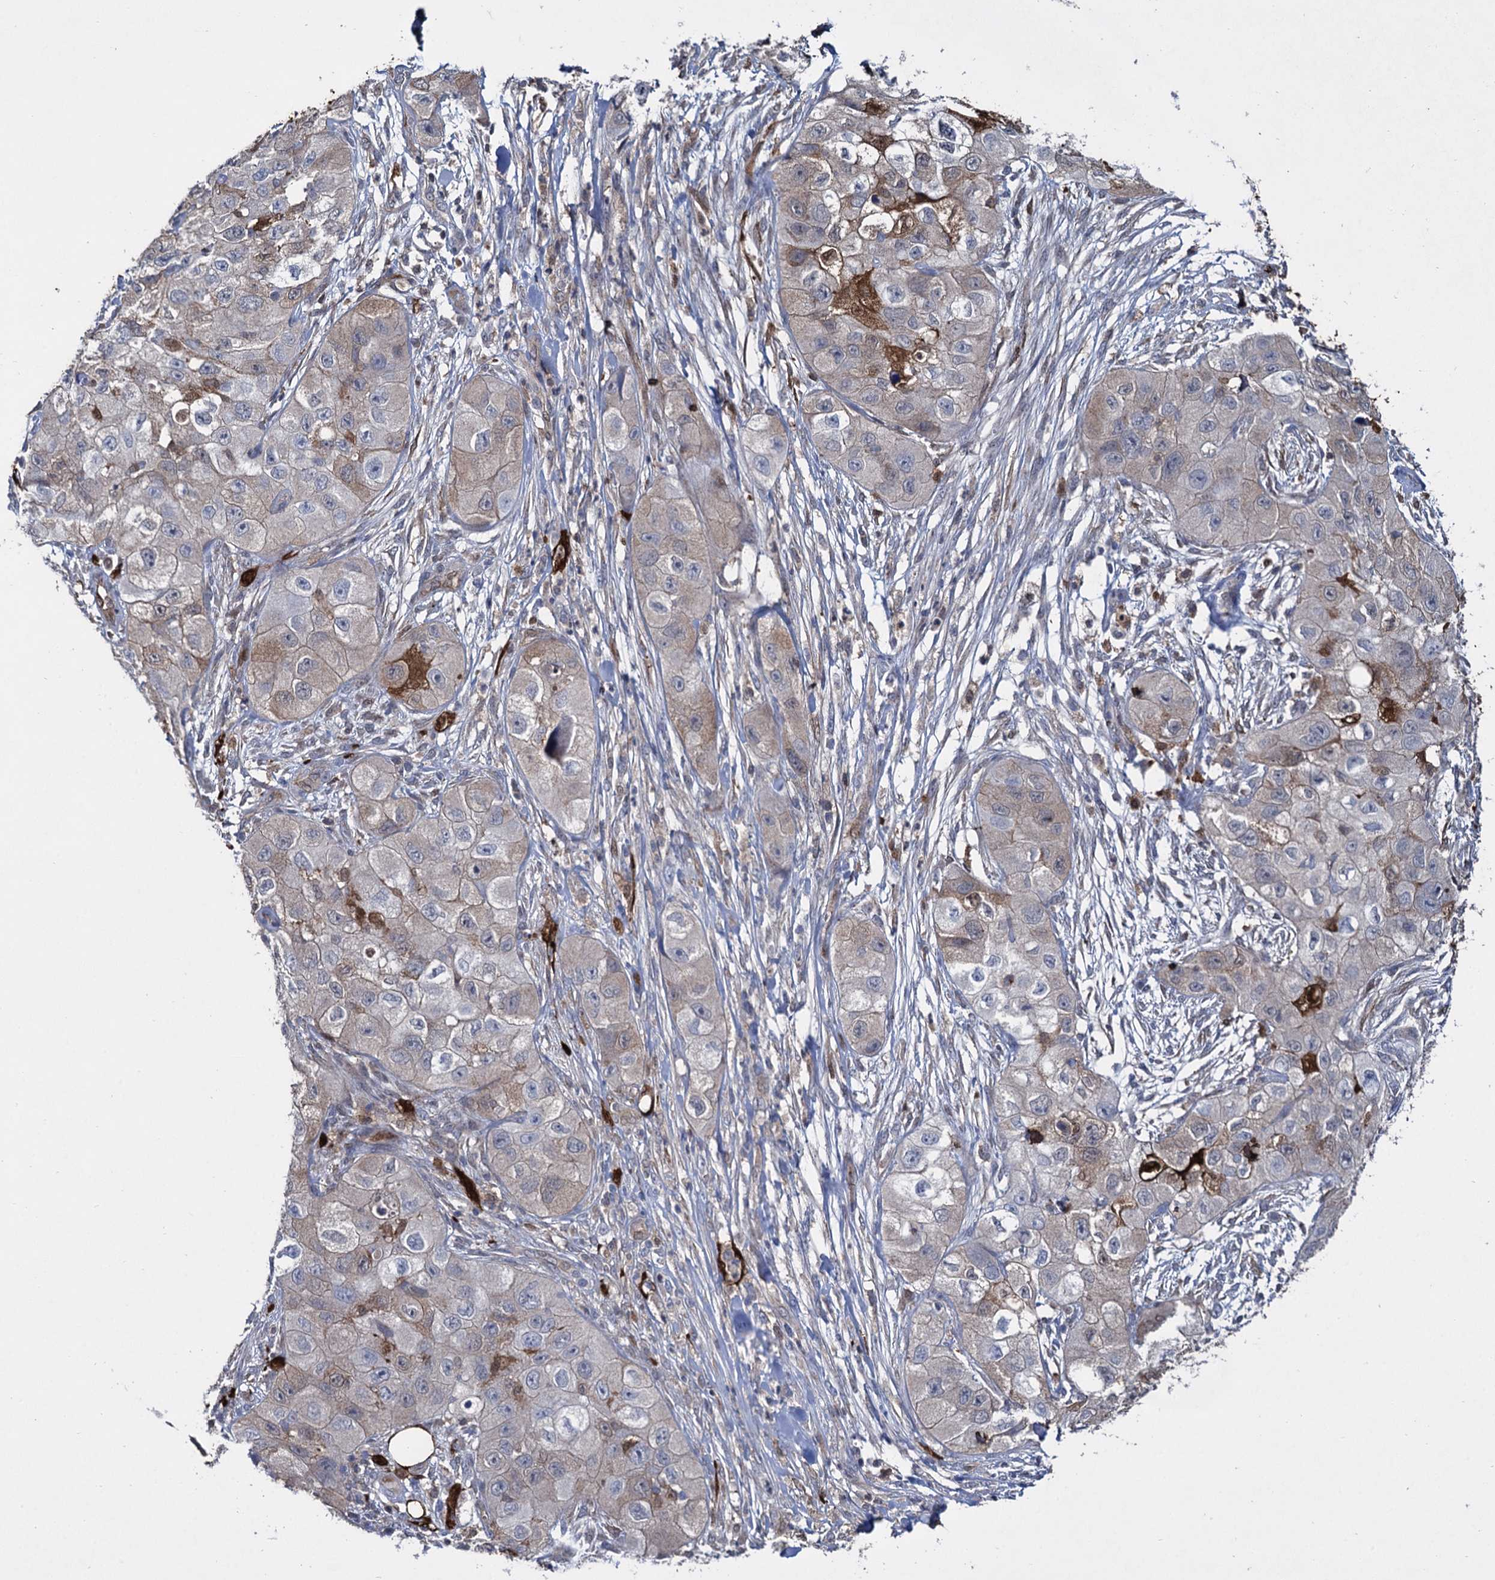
{"staining": {"intensity": "moderate", "quantity": "<25%", "location": "cytoplasmic/membranous"}, "tissue": "skin cancer", "cell_type": "Tumor cells", "image_type": "cancer", "snomed": [{"axis": "morphology", "description": "Squamous cell carcinoma, NOS"}, {"axis": "topography", "description": "Skin"}, {"axis": "topography", "description": "Subcutis"}], "caption": "Protein expression analysis of skin squamous cell carcinoma displays moderate cytoplasmic/membranous positivity in approximately <25% of tumor cells.", "gene": "FABP5", "patient": {"sex": "male", "age": 73}}